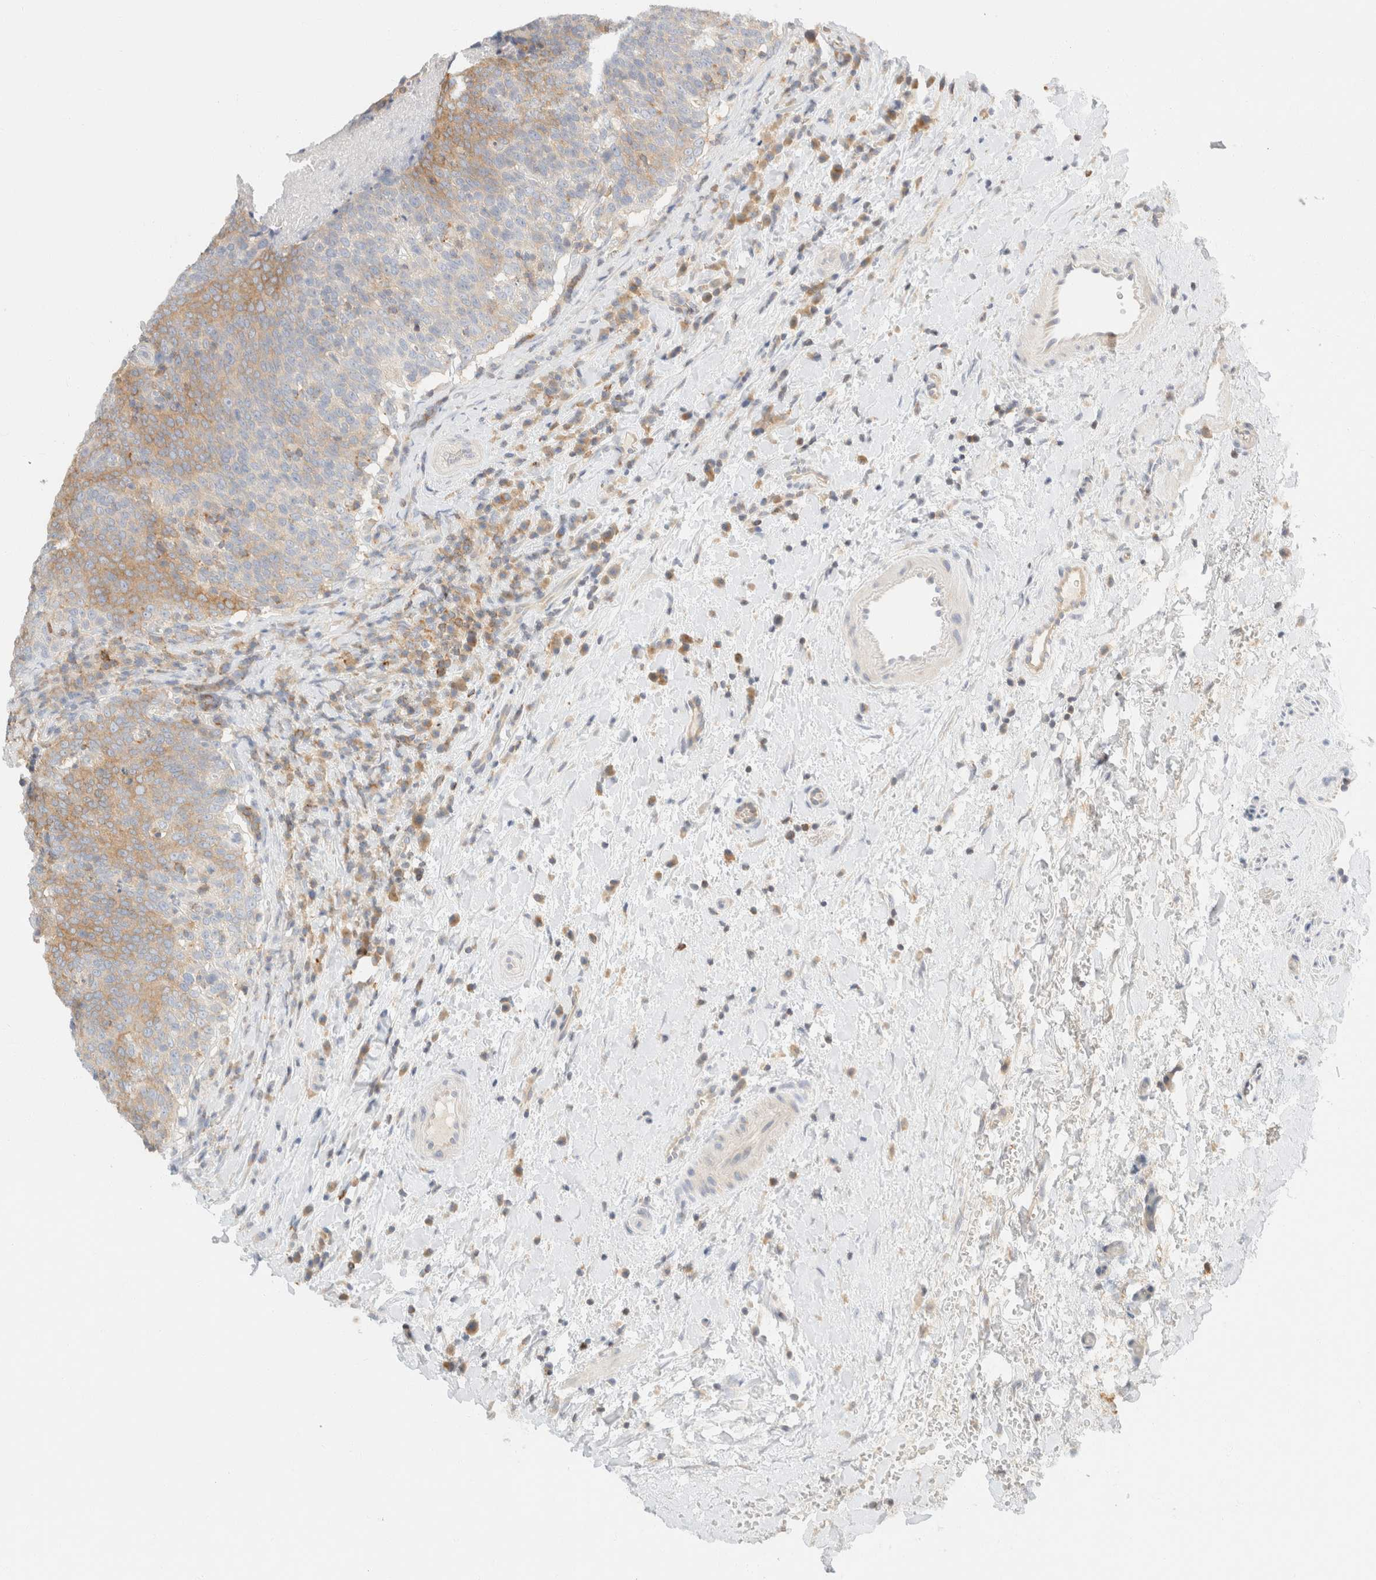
{"staining": {"intensity": "moderate", "quantity": "25%-75%", "location": "cytoplasmic/membranous"}, "tissue": "head and neck cancer", "cell_type": "Tumor cells", "image_type": "cancer", "snomed": [{"axis": "morphology", "description": "Squamous cell carcinoma, NOS"}, {"axis": "morphology", "description": "Squamous cell carcinoma, metastatic, NOS"}, {"axis": "topography", "description": "Lymph node"}, {"axis": "topography", "description": "Head-Neck"}], "caption": "Immunohistochemical staining of human head and neck metastatic squamous cell carcinoma shows moderate cytoplasmic/membranous protein positivity in about 25%-75% of tumor cells. The staining was performed using DAB, with brown indicating positive protein expression. Nuclei are stained blue with hematoxylin.", "gene": "SH3GLB2", "patient": {"sex": "male", "age": 62}}